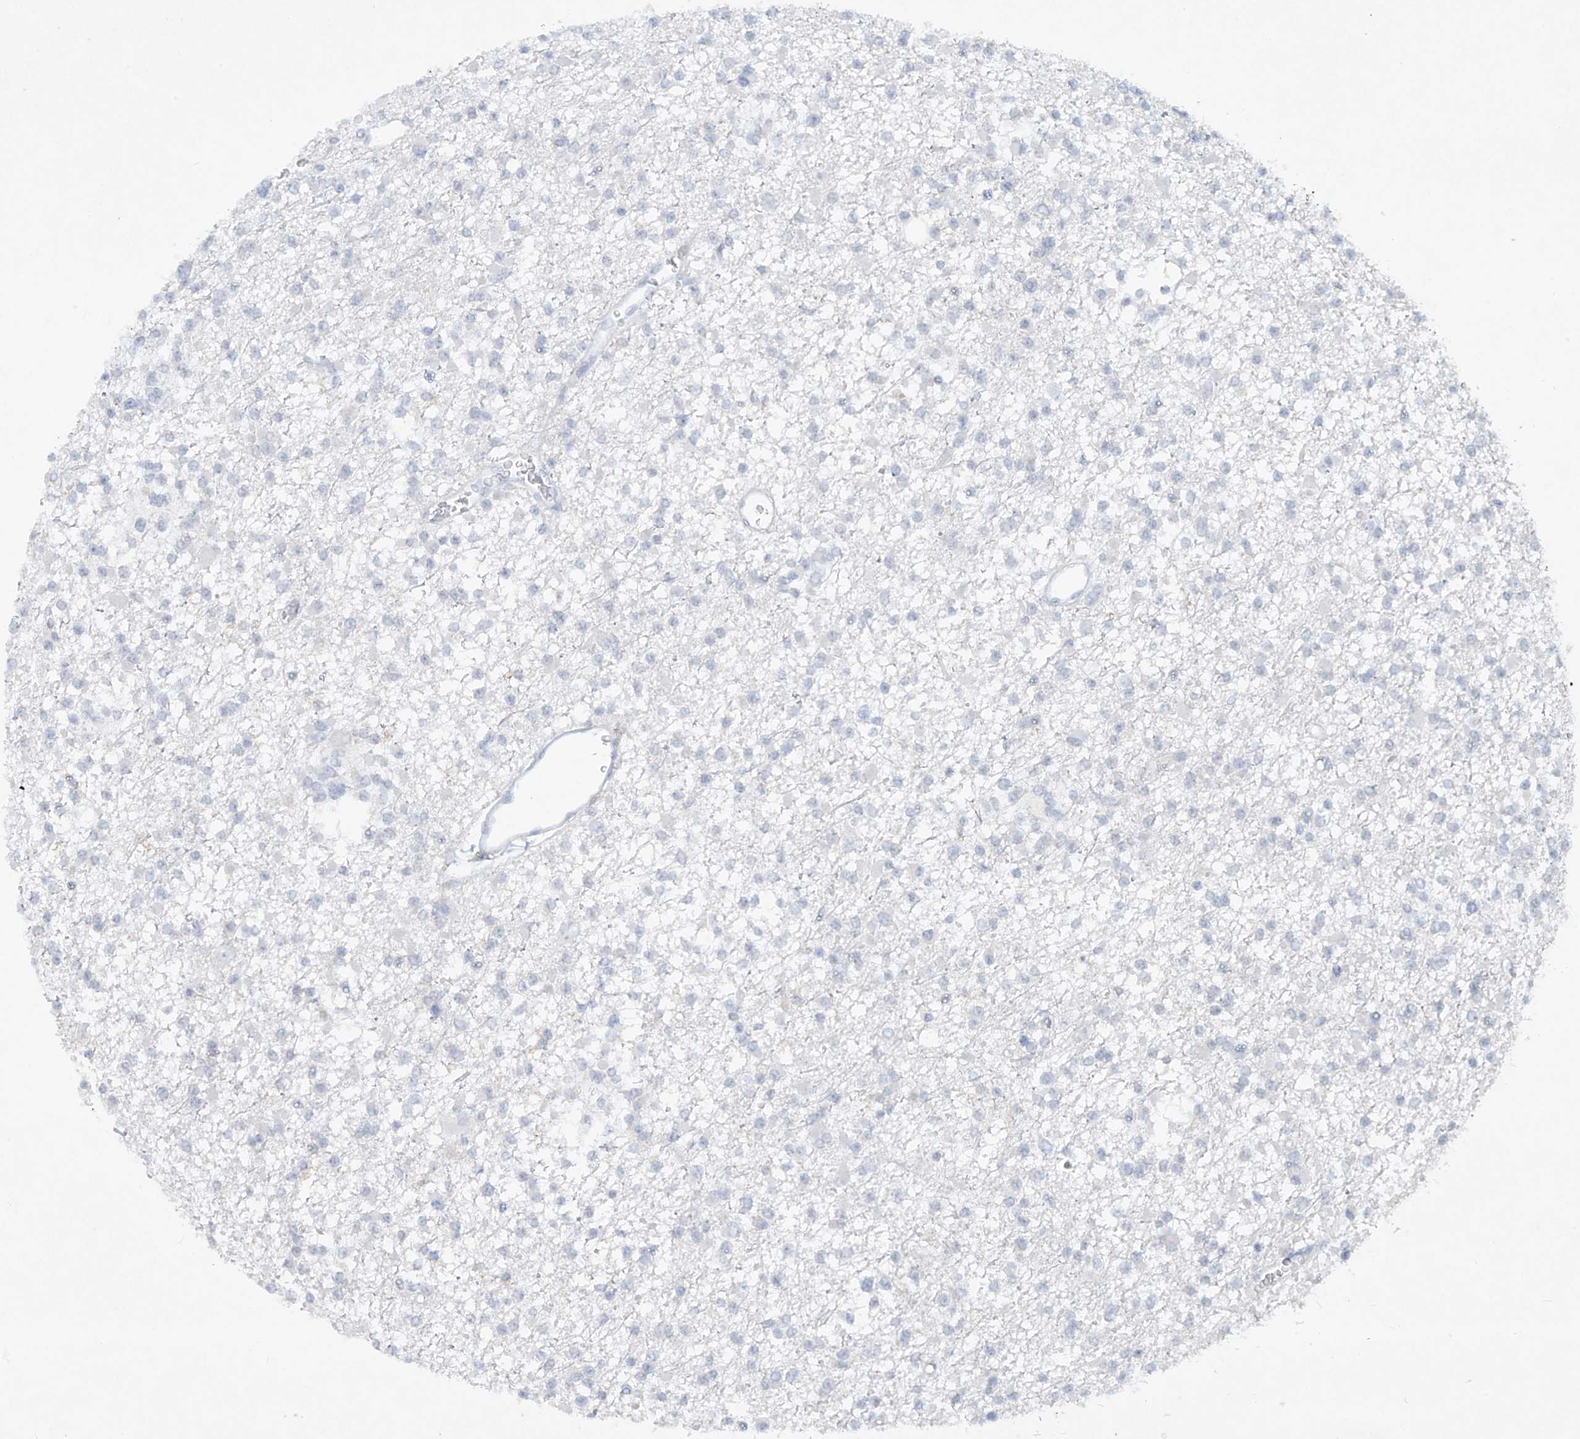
{"staining": {"intensity": "negative", "quantity": "none", "location": "none"}, "tissue": "glioma", "cell_type": "Tumor cells", "image_type": "cancer", "snomed": [{"axis": "morphology", "description": "Glioma, malignant, Low grade"}, {"axis": "topography", "description": "Brain"}], "caption": "IHC of malignant glioma (low-grade) reveals no positivity in tumor cells.", "gene": "FCGR3A", "patient": {"sex": "female", "age": 22}}